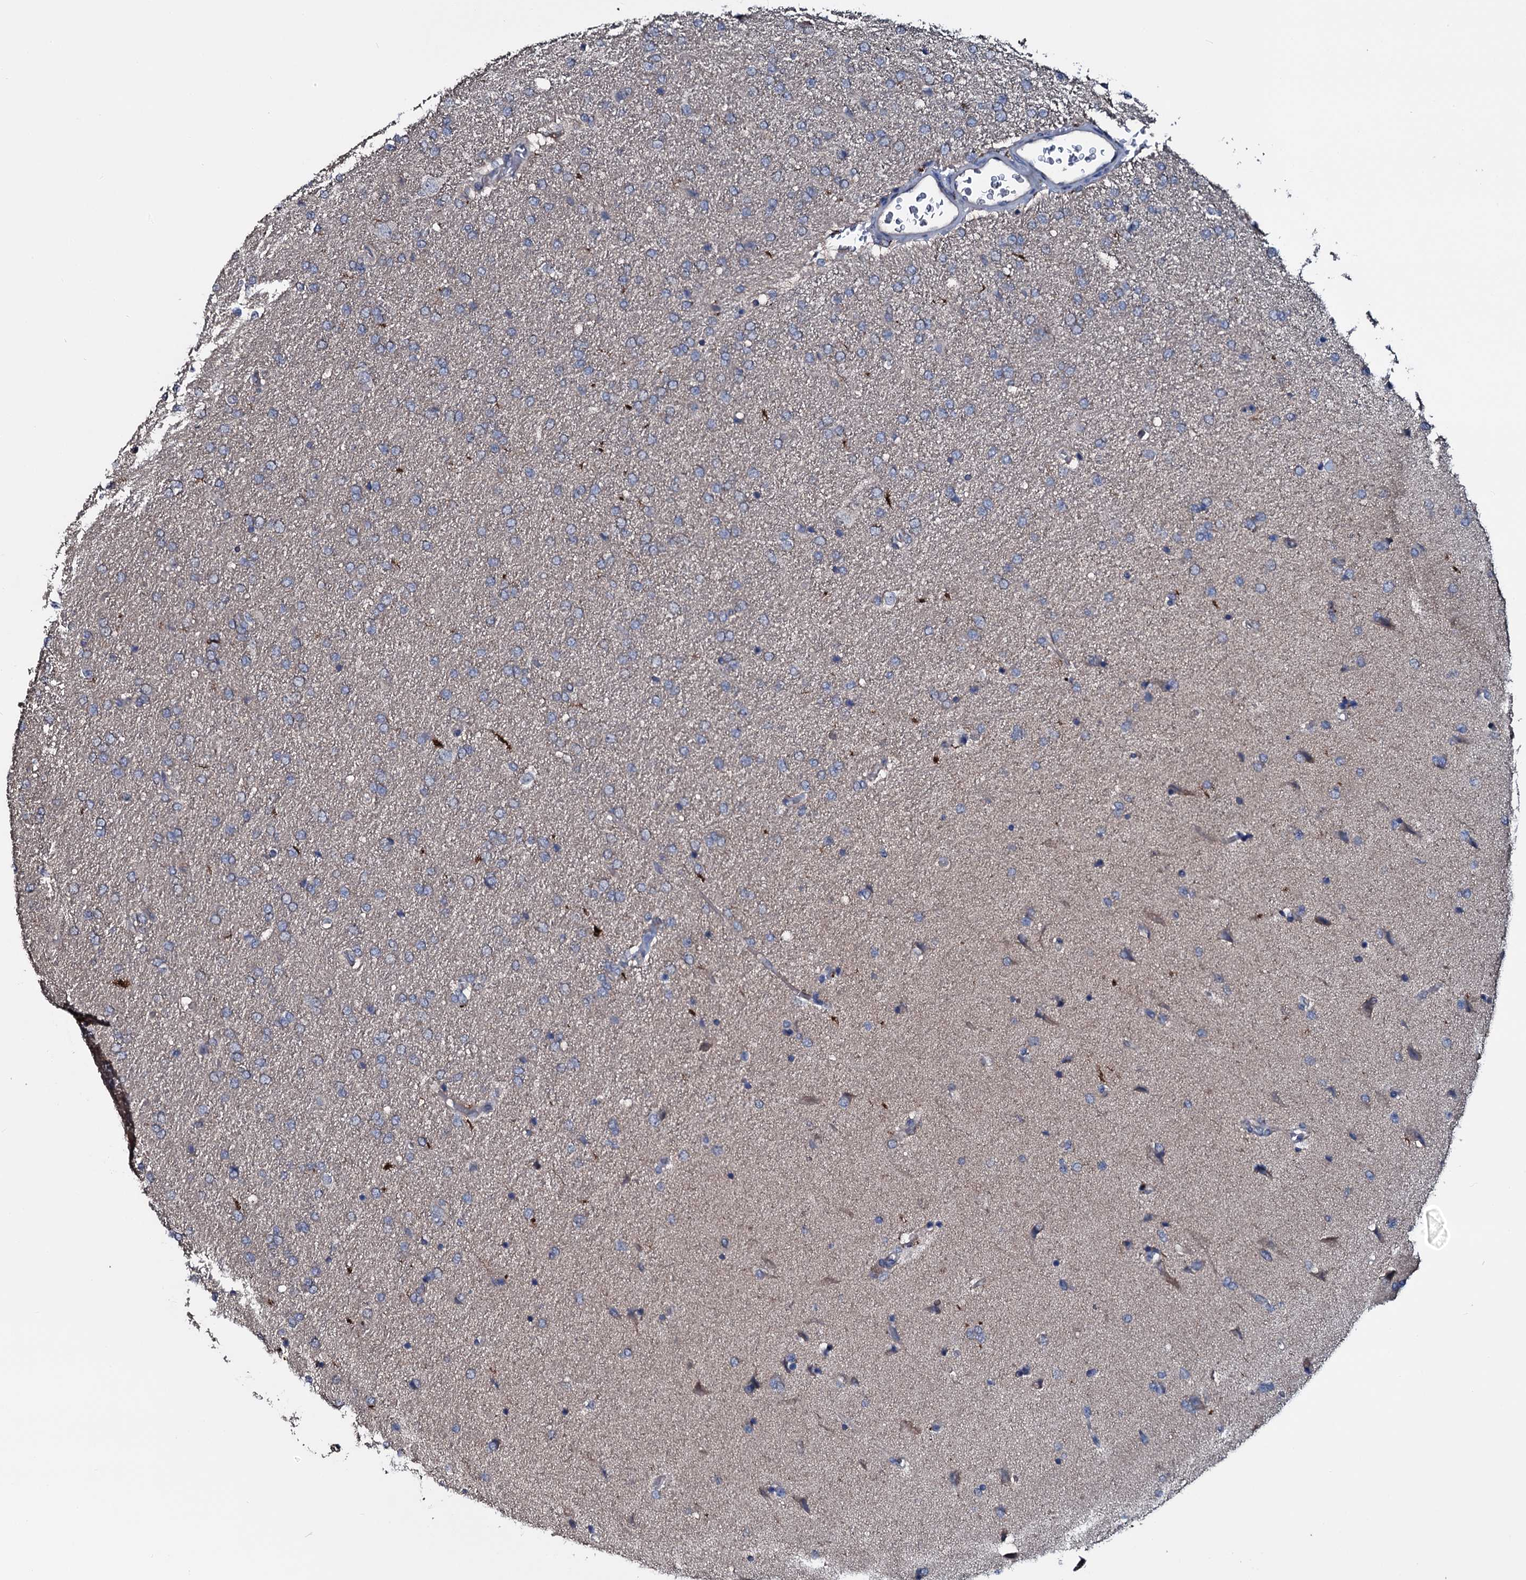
{"staining": {"intensity": "negative", "quantity": "none", "location": "none"}, "tissue": "glioma", "cell_type": "Tumor cells", "image_type": "cancer", "snomed": [{"axis": "morphology", "description": "Glioma, malignant, High grade"}, {"axis": "topography", "description": "Brain"}], "caption": "A micrograph of human malignant glioma (high-grade) is negative for staining in tumor cells.", "gene": "IL12B", "patient": {"sex": "male", "age": 72}}